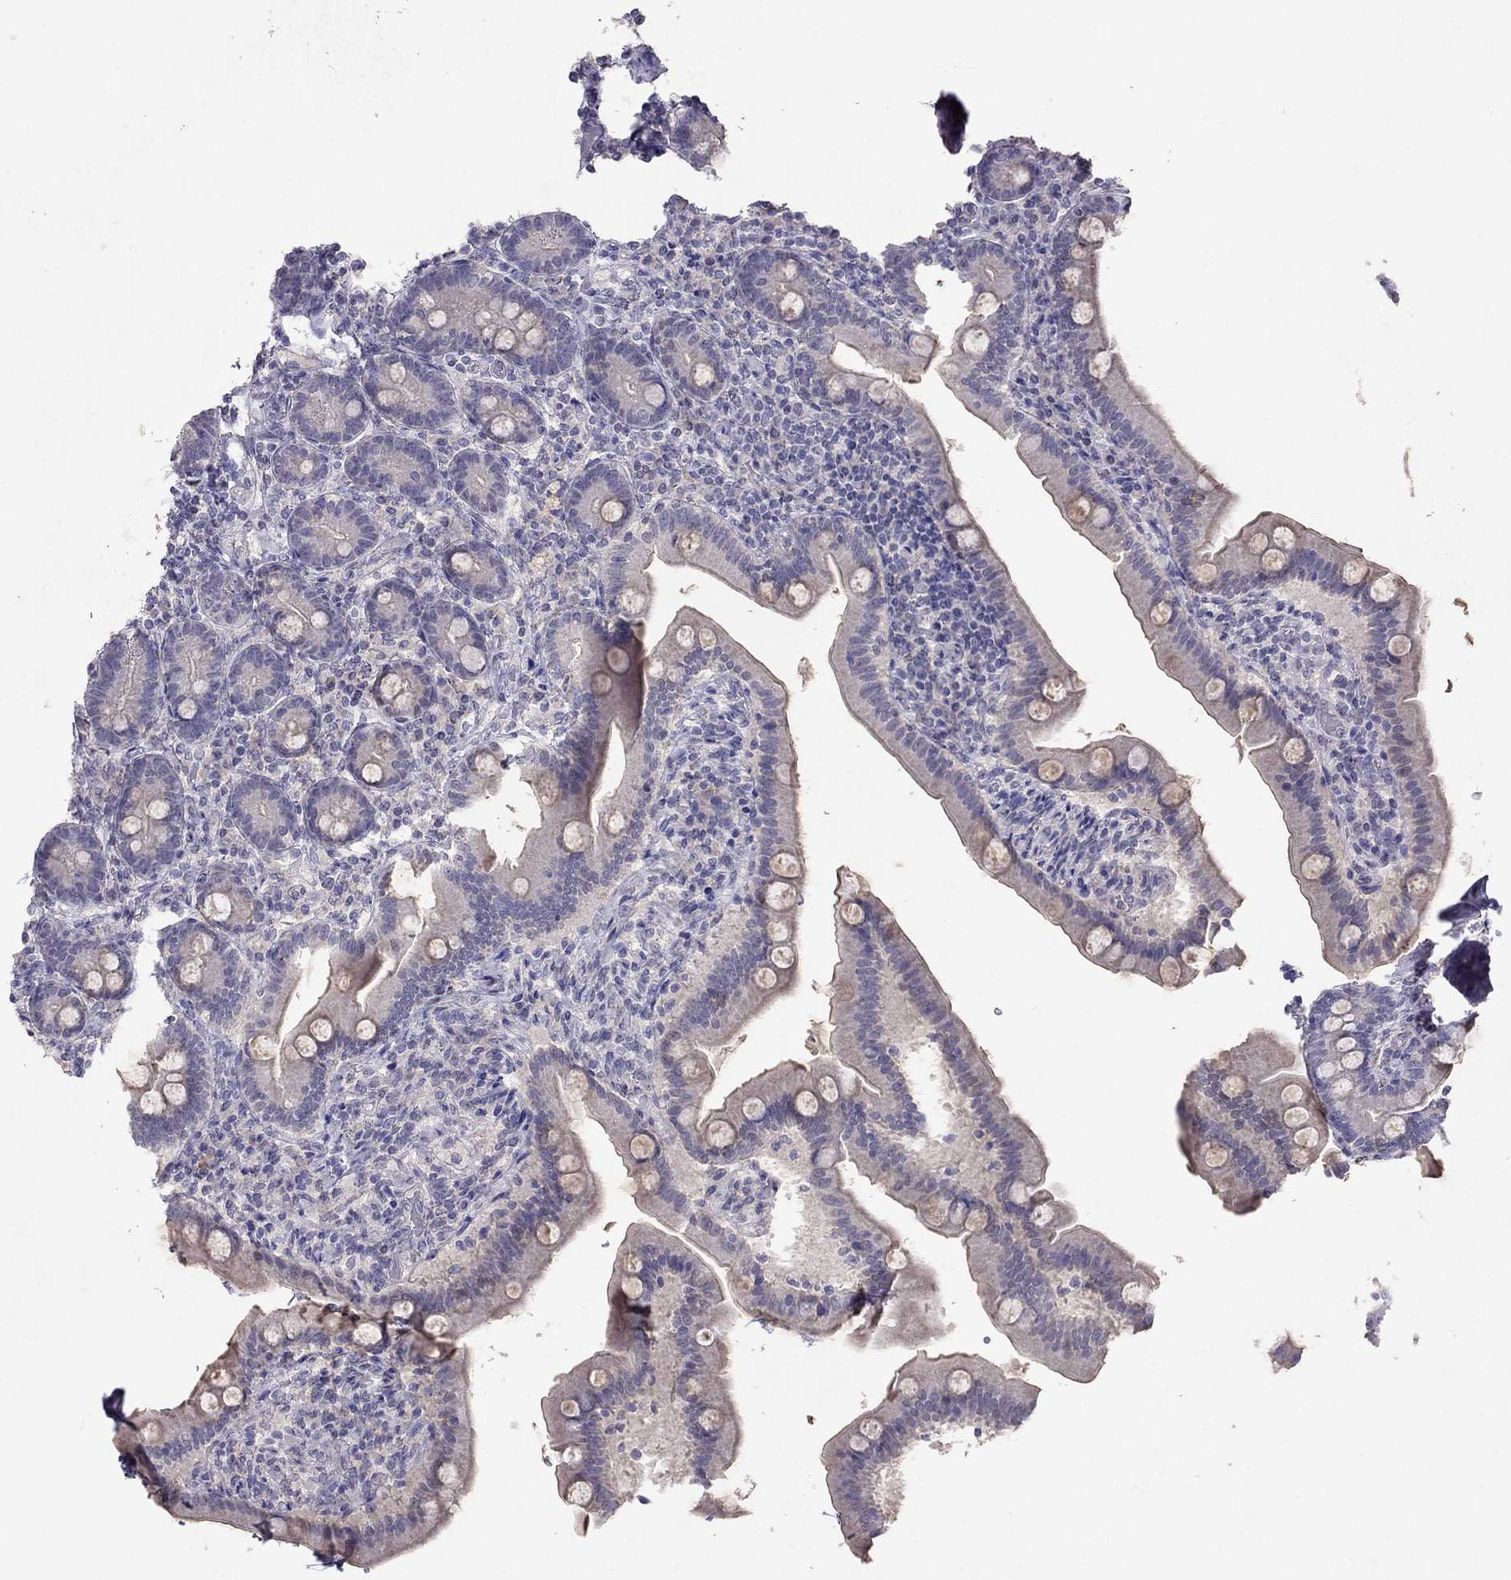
{"staining": {"intensity": "negative", "quantity": "none", "location": "none"}, "tissue": "small intestine", "cell_type": "Glandular cells", "image_type": "normal", "snomed": [{"axis": "morphology", "description": "Normal tissue, NOS"}, {"axis": "topography", "description": "Small intestine"}], "caption": "The immunohistochemistry histopathology image has no significant expression in glandular cells of small intestine. The staining was performed using DAB (3,3'-diaminobenzidine) to visualize the protein expression in brown, while the nuclei were stained in blue with hematoxylin (Magnification: 20x).", "gene": "FST", "patient": {"sex": "male", "age": 66}}